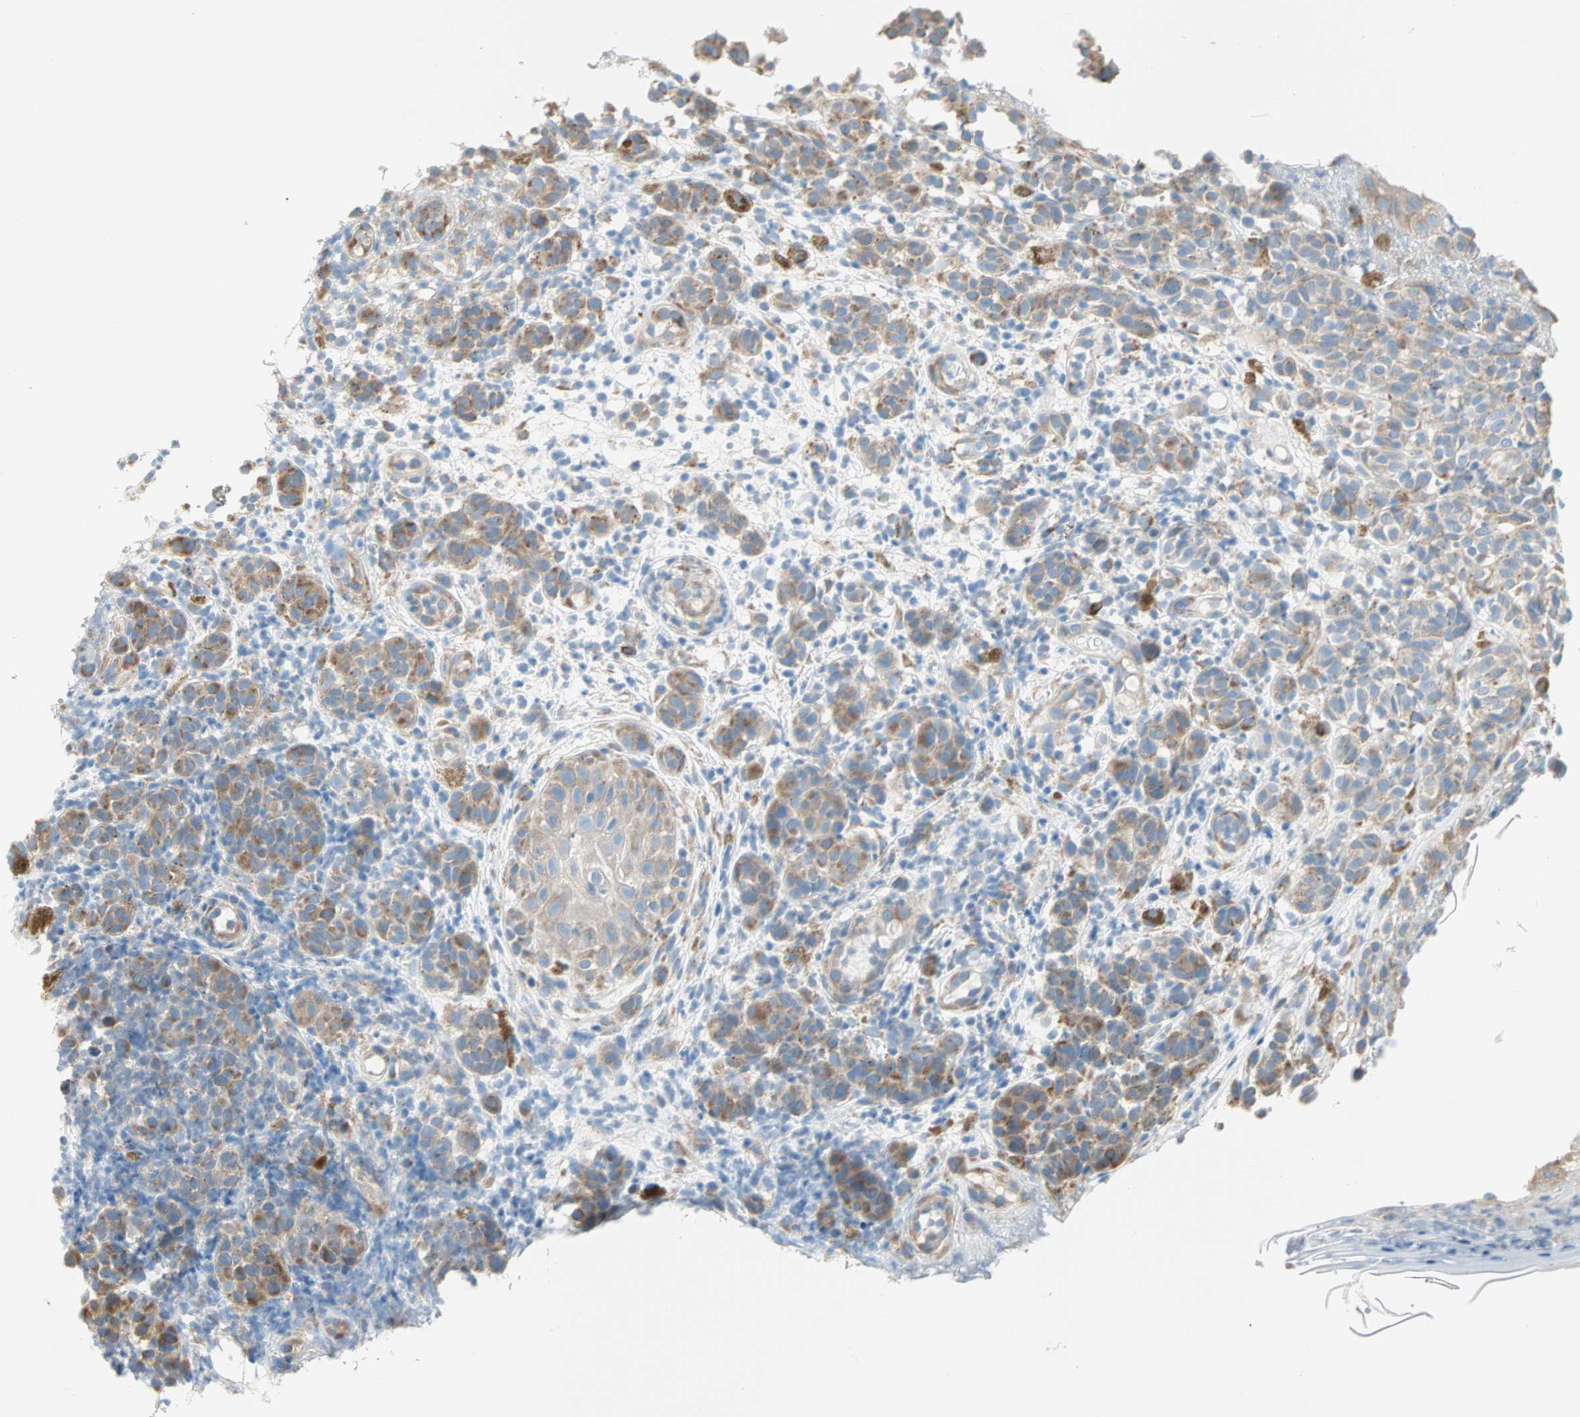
{"staining": {"intensity": "moderate", "quantity": ">75%", "location": "cytoplasmic/membranous"}, "tissue": "melanoma", "cell_type": "Tumor cells", "image_type": "cancer", "snomed": [{"axis": "morphology", "description": "Malignant melanoma, NOS"}, {"axis": "topography", "description": "Skin"}], "caption": "There is medium levels of moderate cytoplasmic/membranous staining in tumor cells of melanoma, as demonstrated by immunohistochemical staining (brown color).", "gene": "PLCXD1", "patient": {"sex": "male", "age": 64}}